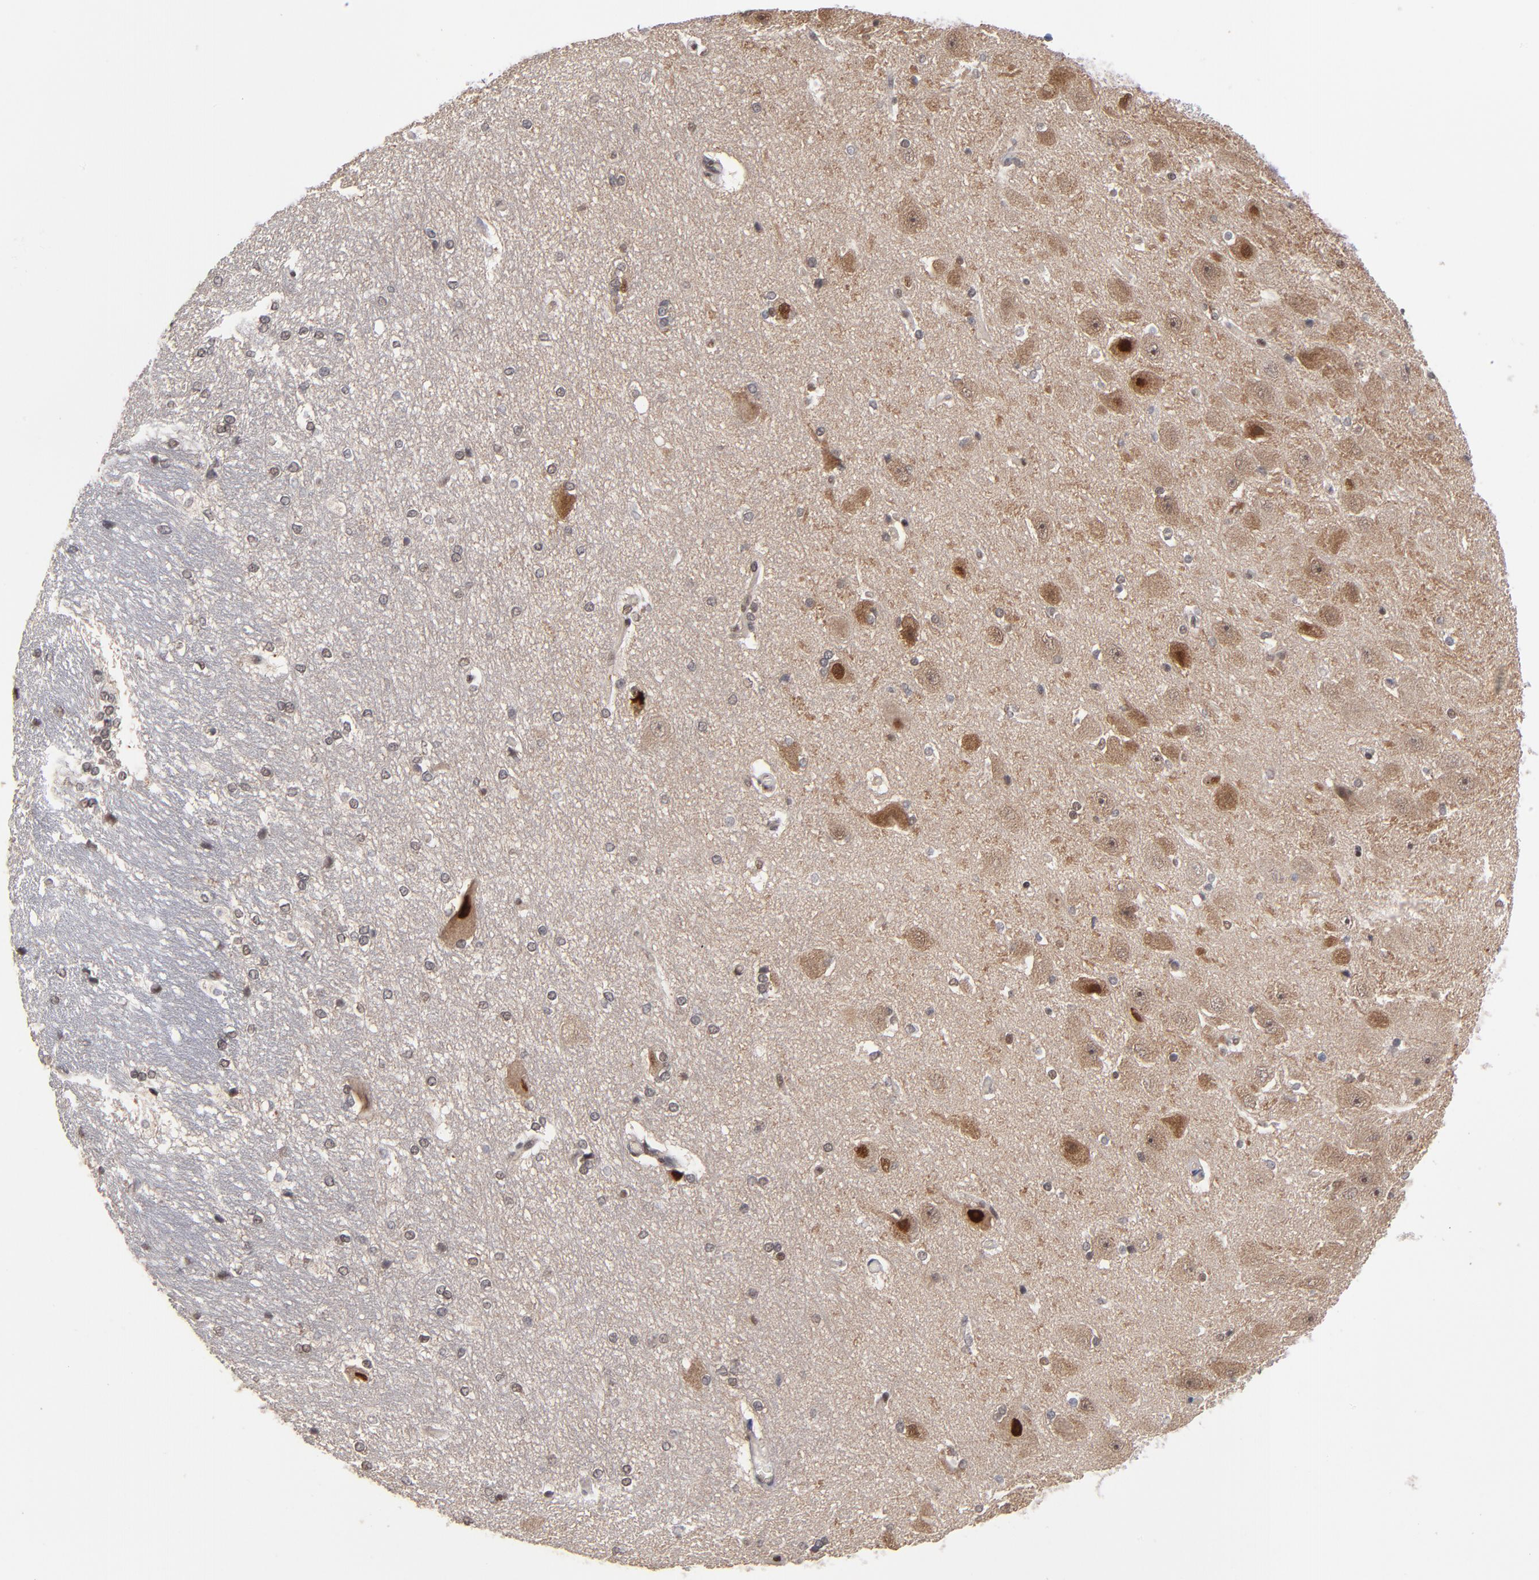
{"staining": {"intensity": "weak", "quantity": "<25%", "location": "nuclear"}, "tissue": "hippocampus", "cell_type": "Glial cells", "image_type": "normal", "snomed": [{"axis": "morphology", "description": "Normal tissue, NOS"}, {"axis": "topography", "description": "Hippocampus"}], "caption": "This is an immunohistochemistry photomicrograph of unremarkable human hippocampus. There is no expression in glial cells.", "gene": "HUWE1", "patient": {"sex": "female", "age": 19}}